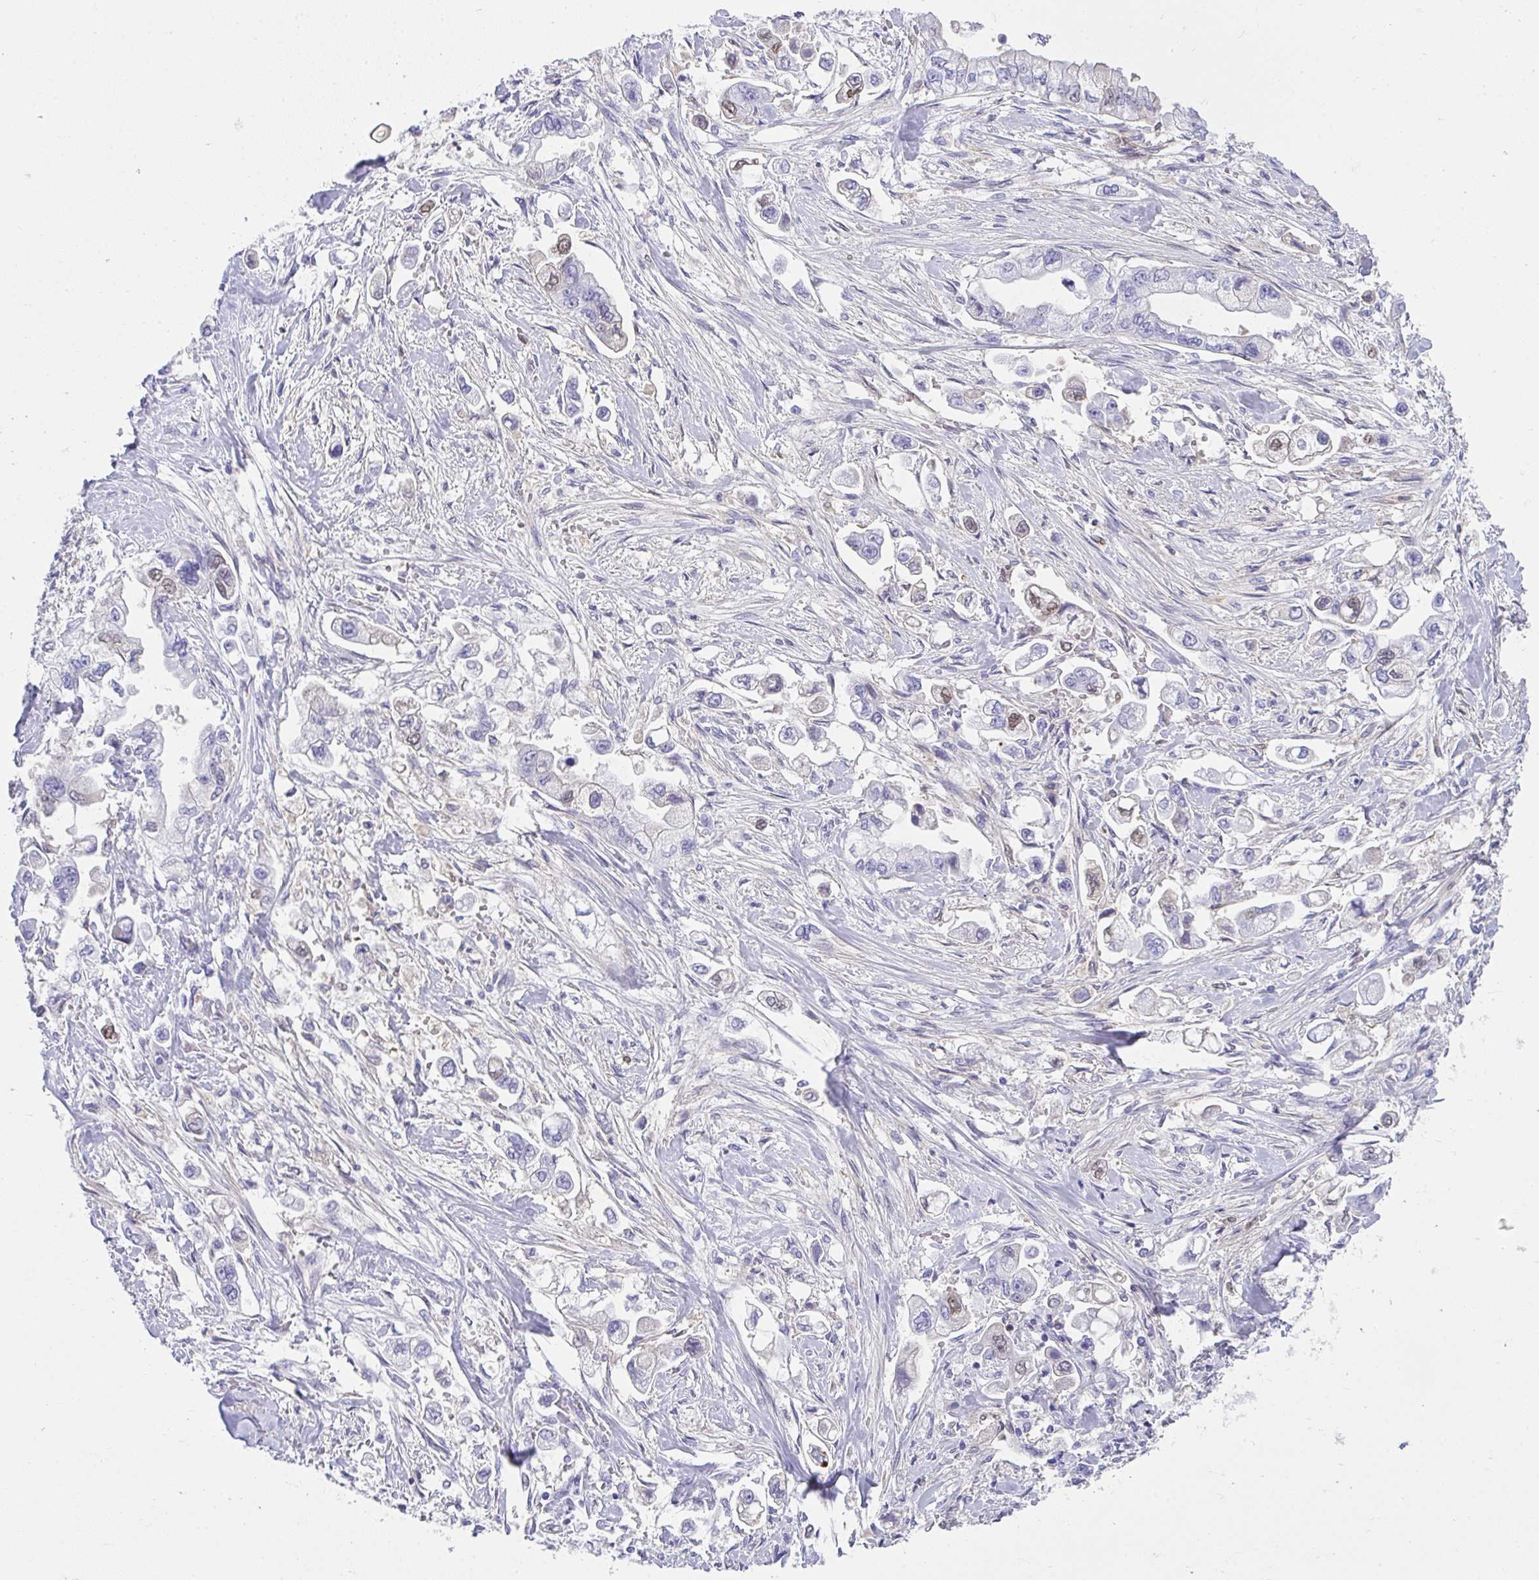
{"staining": {"intensity": "negative", "quantity": "none", "location": "none"}, "tissue": "stomach cancer", "cell_type": "Tumor cells", "image_type": "cancer", "snomed": [{"axis": "morphology", "description": "Adenocarcinoma, NOS"}, {"axis": "topography", "description": "Stomach"}], "caption": "This is an IHC image of human stomach cancer. There is no staining in tumor cells.", "gene": "ZSWIM3", "patient": {"sex": "male", "age": 62}}